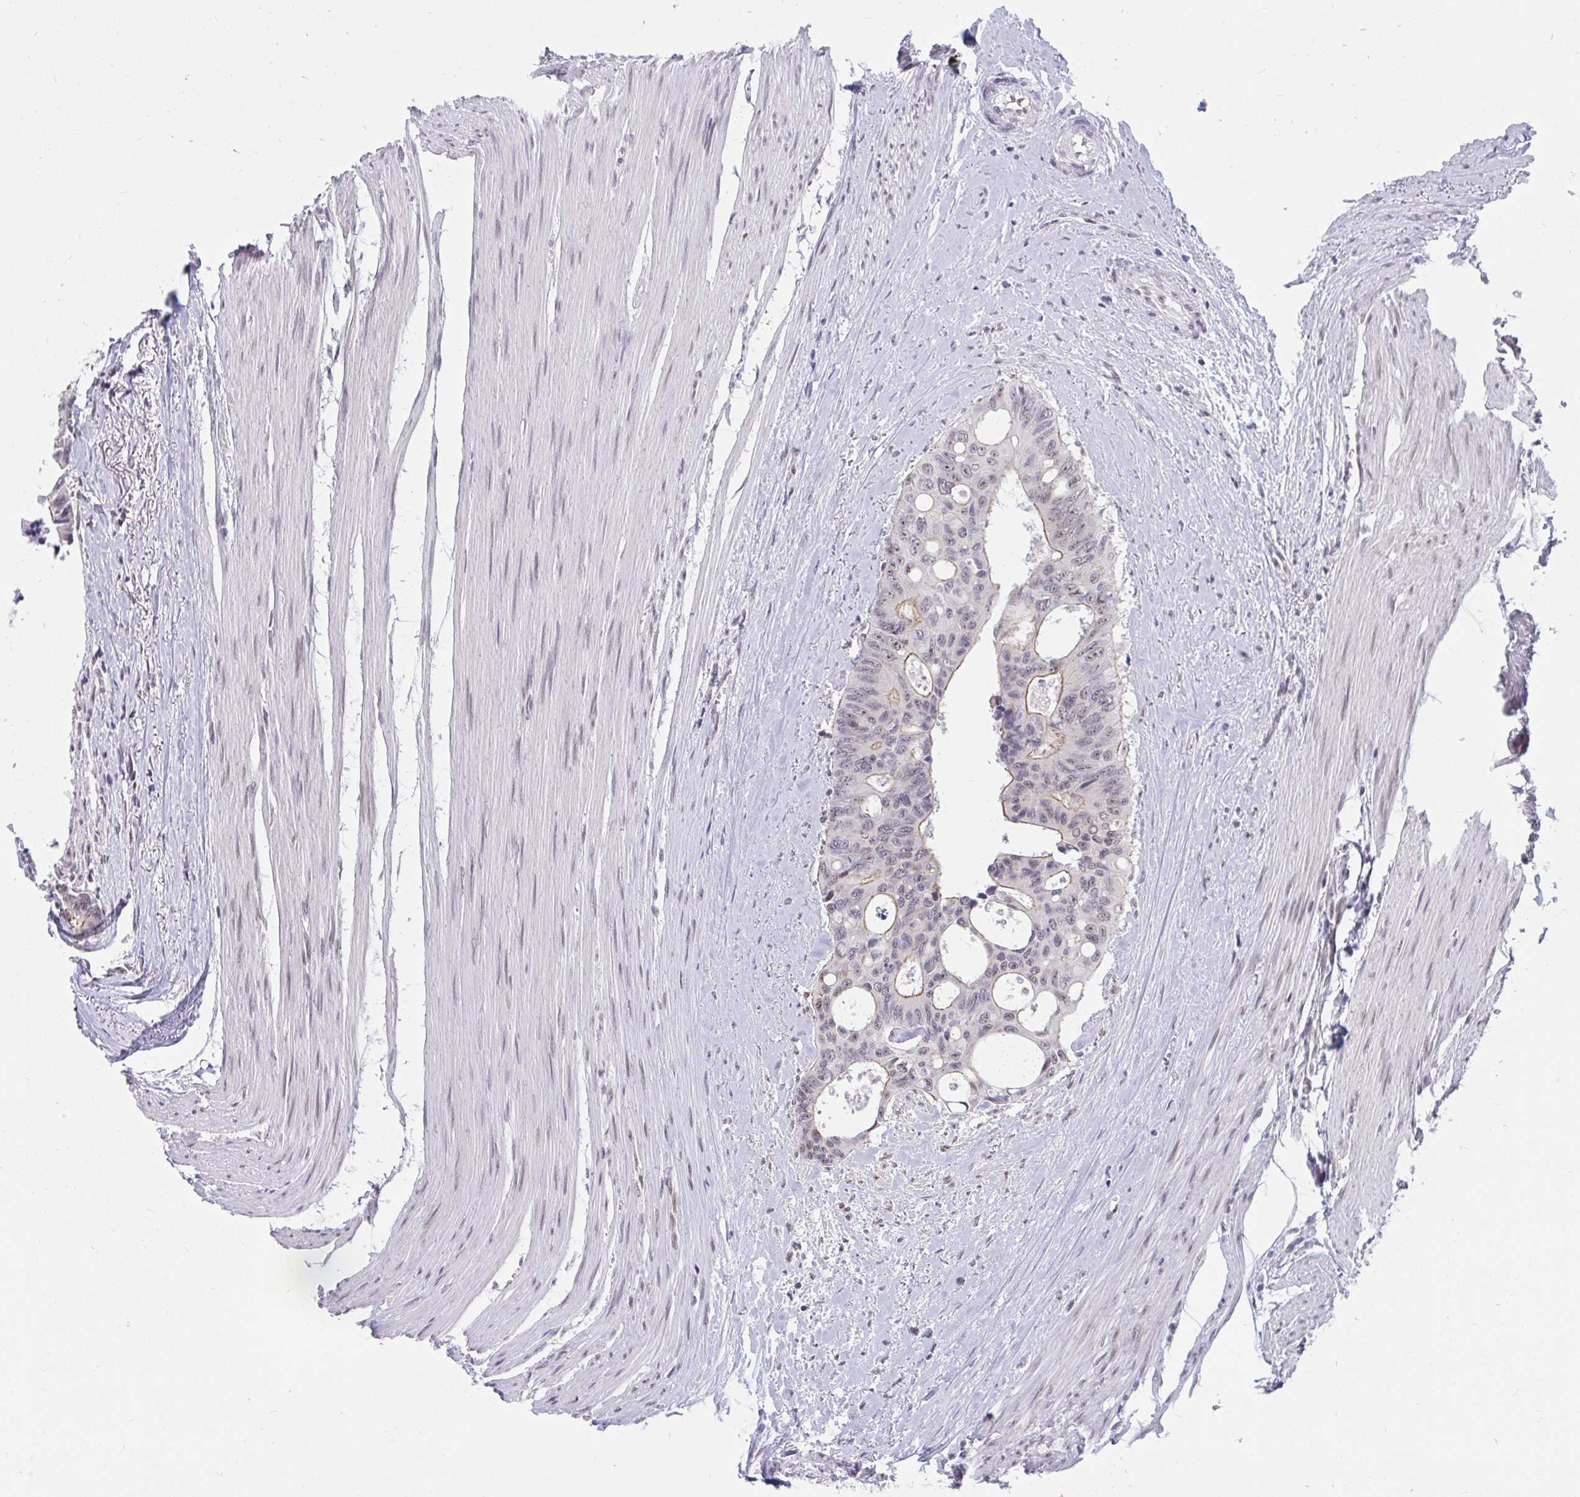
{"staining": {"intensity": "weak", "quantity": "<25%", "location": "cytoplasmic/membranous,nuclear"}, "tissue": "colorectal cancer", "cell_type": "Tumor cells", "image_type": "cancer", "snomed": [{"axis": "morphology", "description": "Adenocarcinoma, NOS"}, {"axis": "topography", "description": "Rectum"}], "caption": "The micrograph reveals no significant positivity in tumor cells of colorectal adenocarcinoma.", "gene": "PRR14", "patient": {"sex": "male", "age": 76}}